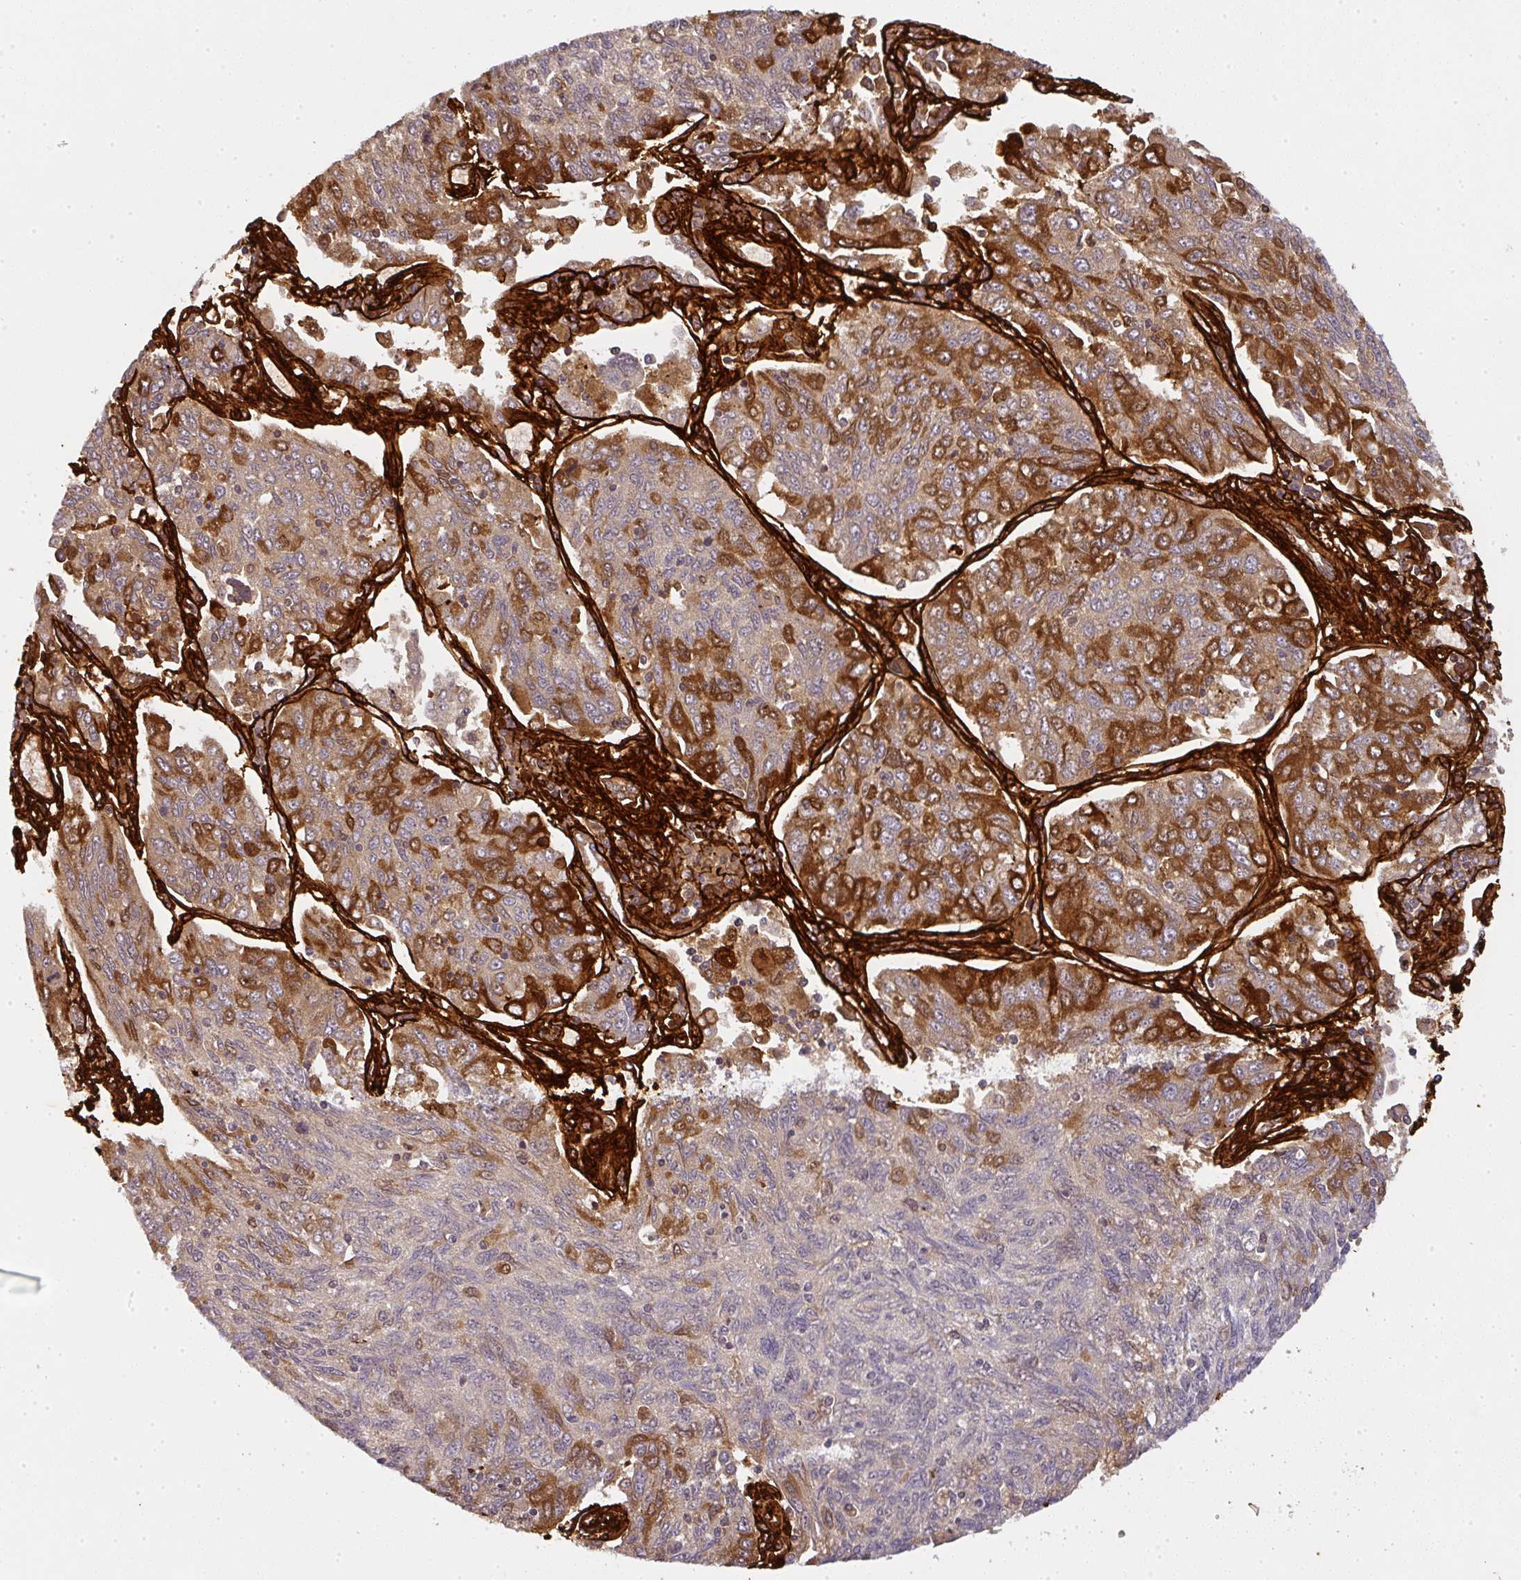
{"staining": {"intensity": "moderate", "quantity": "25%-75%", "location": "cytoplasmic/membranous"}, "tissue": "lung cancer", "cell_type": "Tumor cells", "image_type": "cancer", "snomed": [{"axis": "morphology", "description": "Squamous cell carcinoma, NOS"}, {"axis": "topography", "description": "Lung"}], "caption": "Moderate cytoplasmic/membranous expression for a protein is present in approximately 25%-75% of tumor cells of lung squamous cell carcinoma using immunohistochemistry (IHC).", "gene": "COL3A1", "patient": {"sex": "female", "age": 66}}